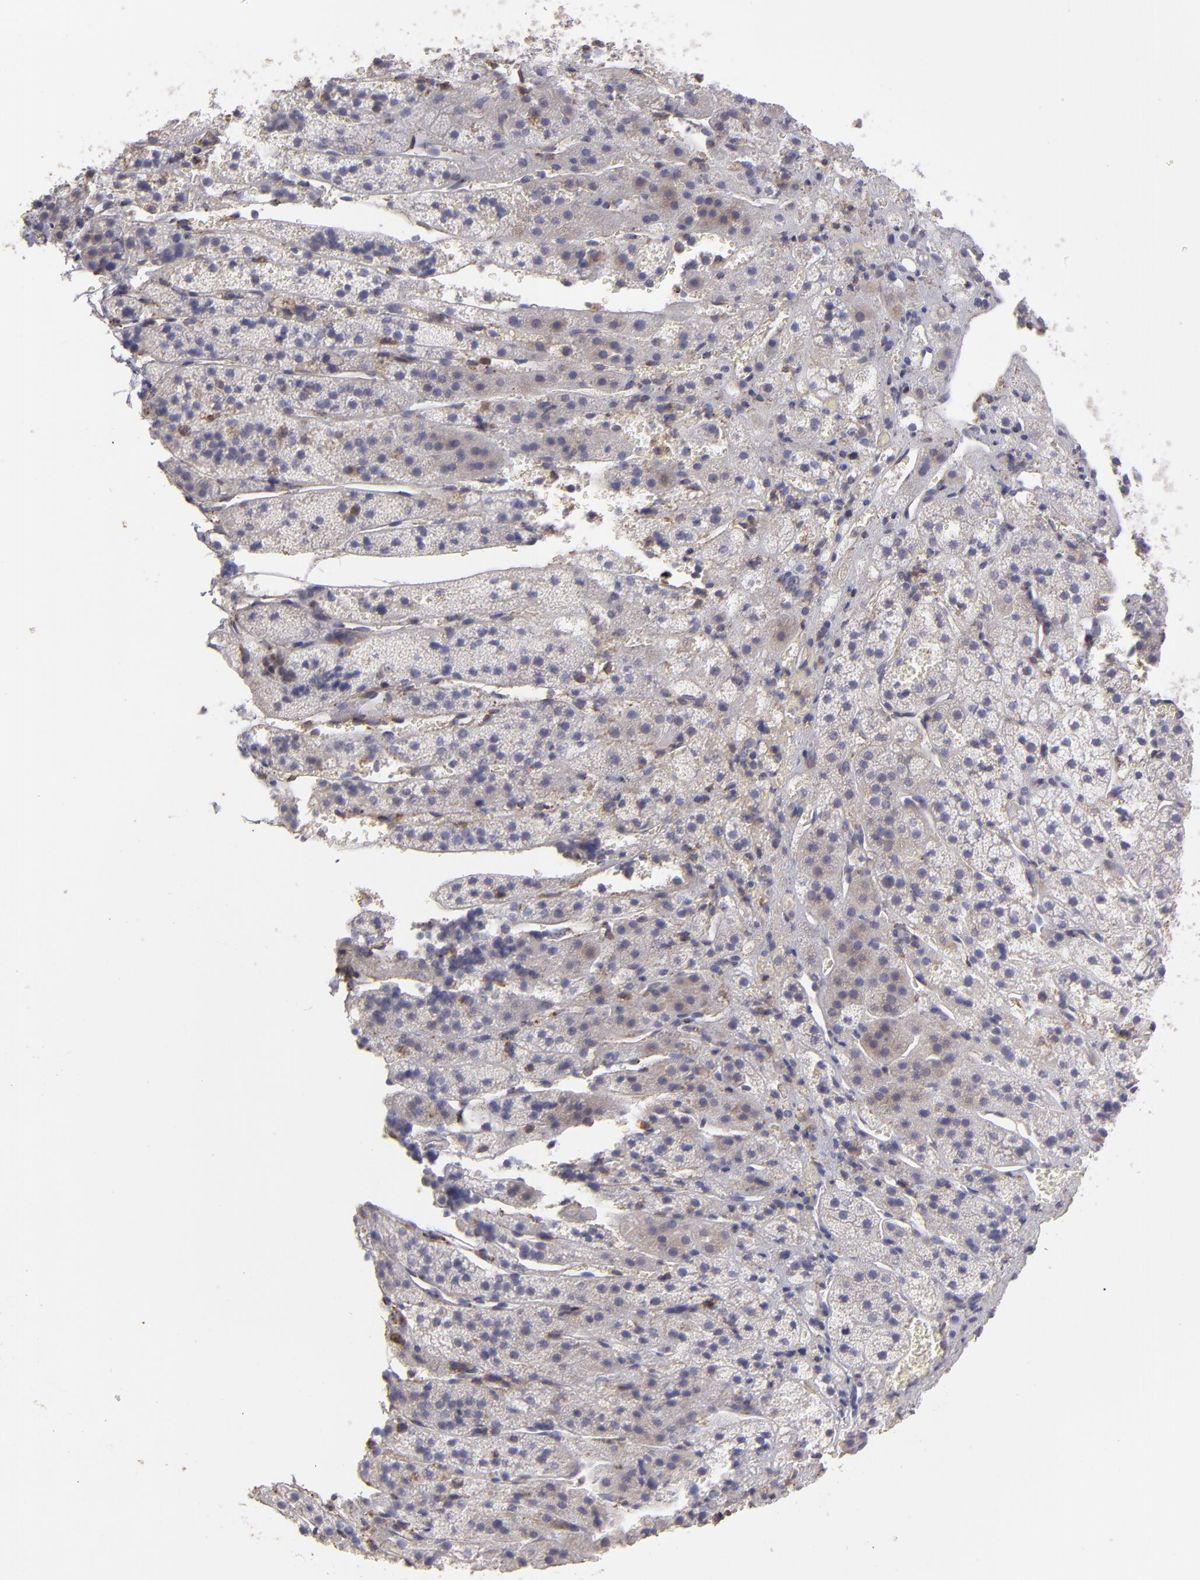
{"staining": {"intensity": "weak", "quantity": "<25%", "location": "cytoplasmic/membranous"}, "tissue": "adrenal gland", "cell_type": "Glandular cells", "image_type": "normal", "snomed": [{"axis": "morphology", "description": "Normal tissue, NOS"}, {"axis": "topography", "description": "Adrenal gland"}], "caption": "Immunohistochemistry histopathology image of normal human adrenal gland stained for a protein (brown), which demonstrates no positivity in glandular cells.", "gene": "CALR", "patient": {"sex": "female", "age": 44}}